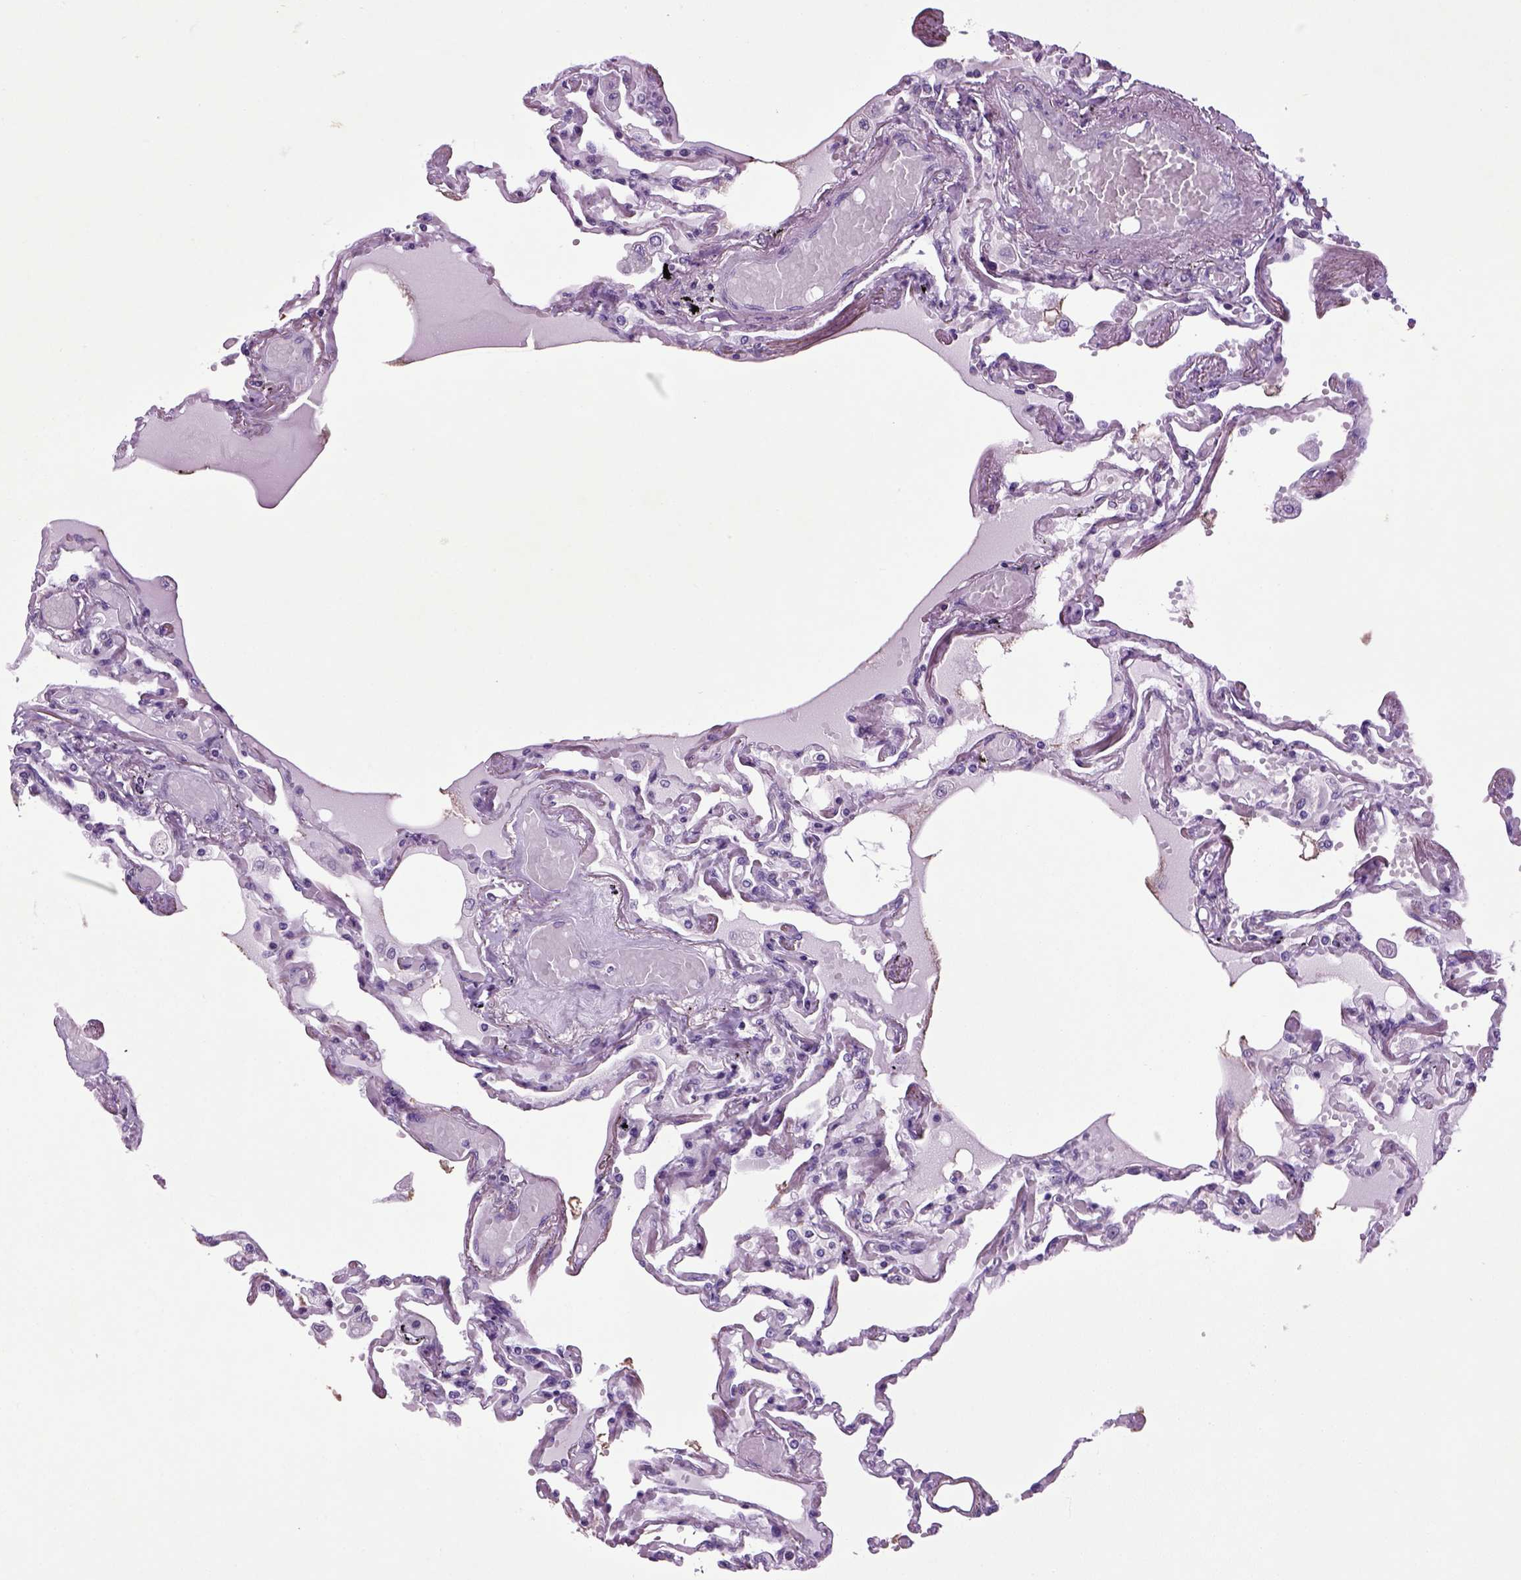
{"staining": {"intensity": "negative", "quantity": "none", "location": "none"}, "tissue": "lung", "cell_type": "Alveolar cells", "image_type": "normal", "snomed": [{"axis": "morphology", "description": "Normal tissue, NOS"}, {"axis": "morphology", "description": "Adenocarcinoma, NOS"}, {"axis": "topography", "description": "Cartilage tissue"}, {"axis": "topography", "description": "Lung"}], "caption": "There is no significant staining in alveolar cells of lung. (DAB IHC, high magnification).", "gene": "HMCN2", "patient": {"sex": "female", "age": 67}}